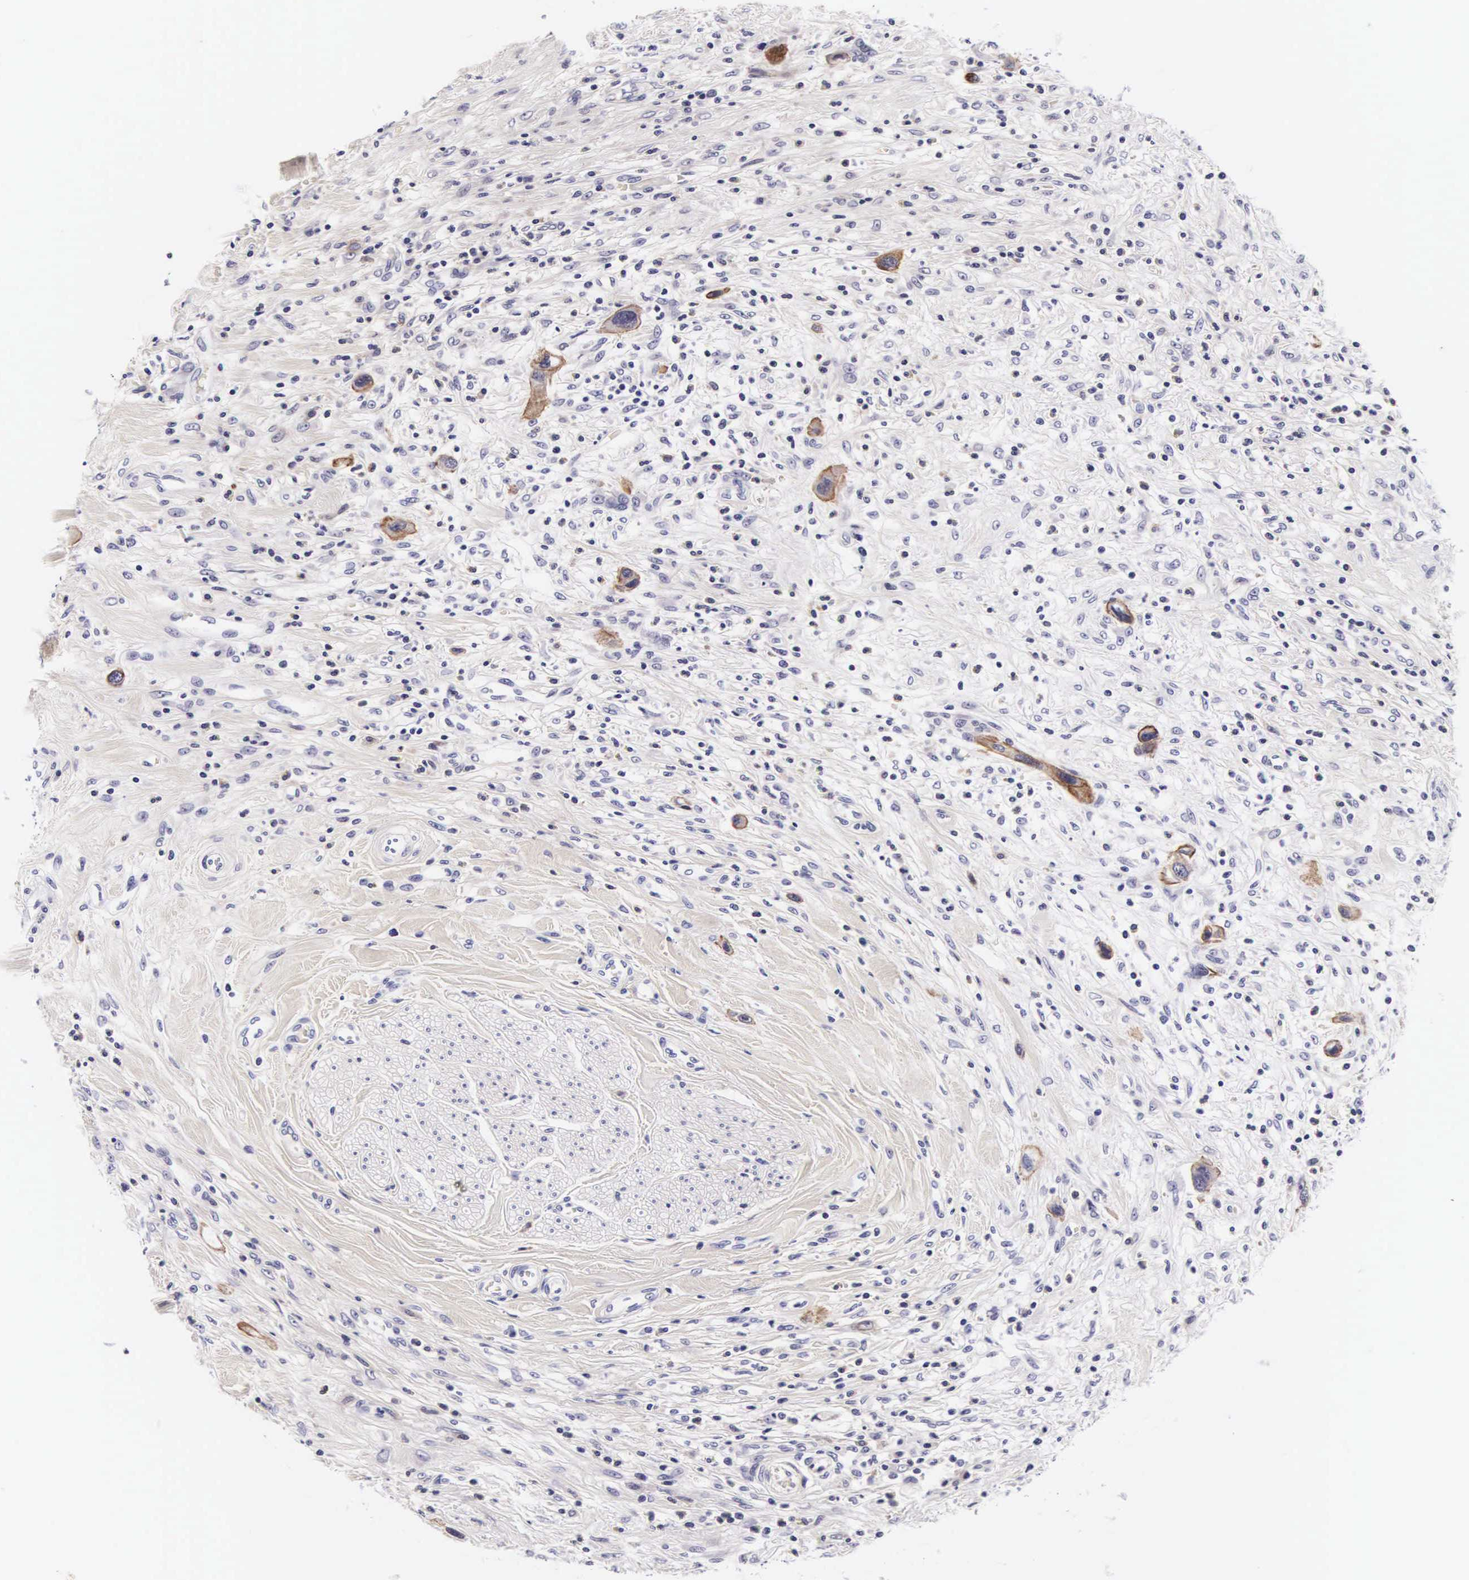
{"staining": {"intensity": "weak", "quantity": "25%-75%", "location": "cytoplasmic/membranous"}, "tissue": "urothelial cancer", "cell_type": "Tumor cells", "image_type": "cancer", "snomed": [{"axis": "morphology", "description": "Urothelial carcinoma, High grade"}, {"axis": "topography", "description": "Urinary bladder"}], "caption": "High-grade urothelial carcinoma stained for a protein (brown) exhibits weak cytoplasmic/membranous positive positivity in approximately 25%-75% of tumor cells.", "gene": "PHETA2", "patient": {"sex": "male", "age": 50}}